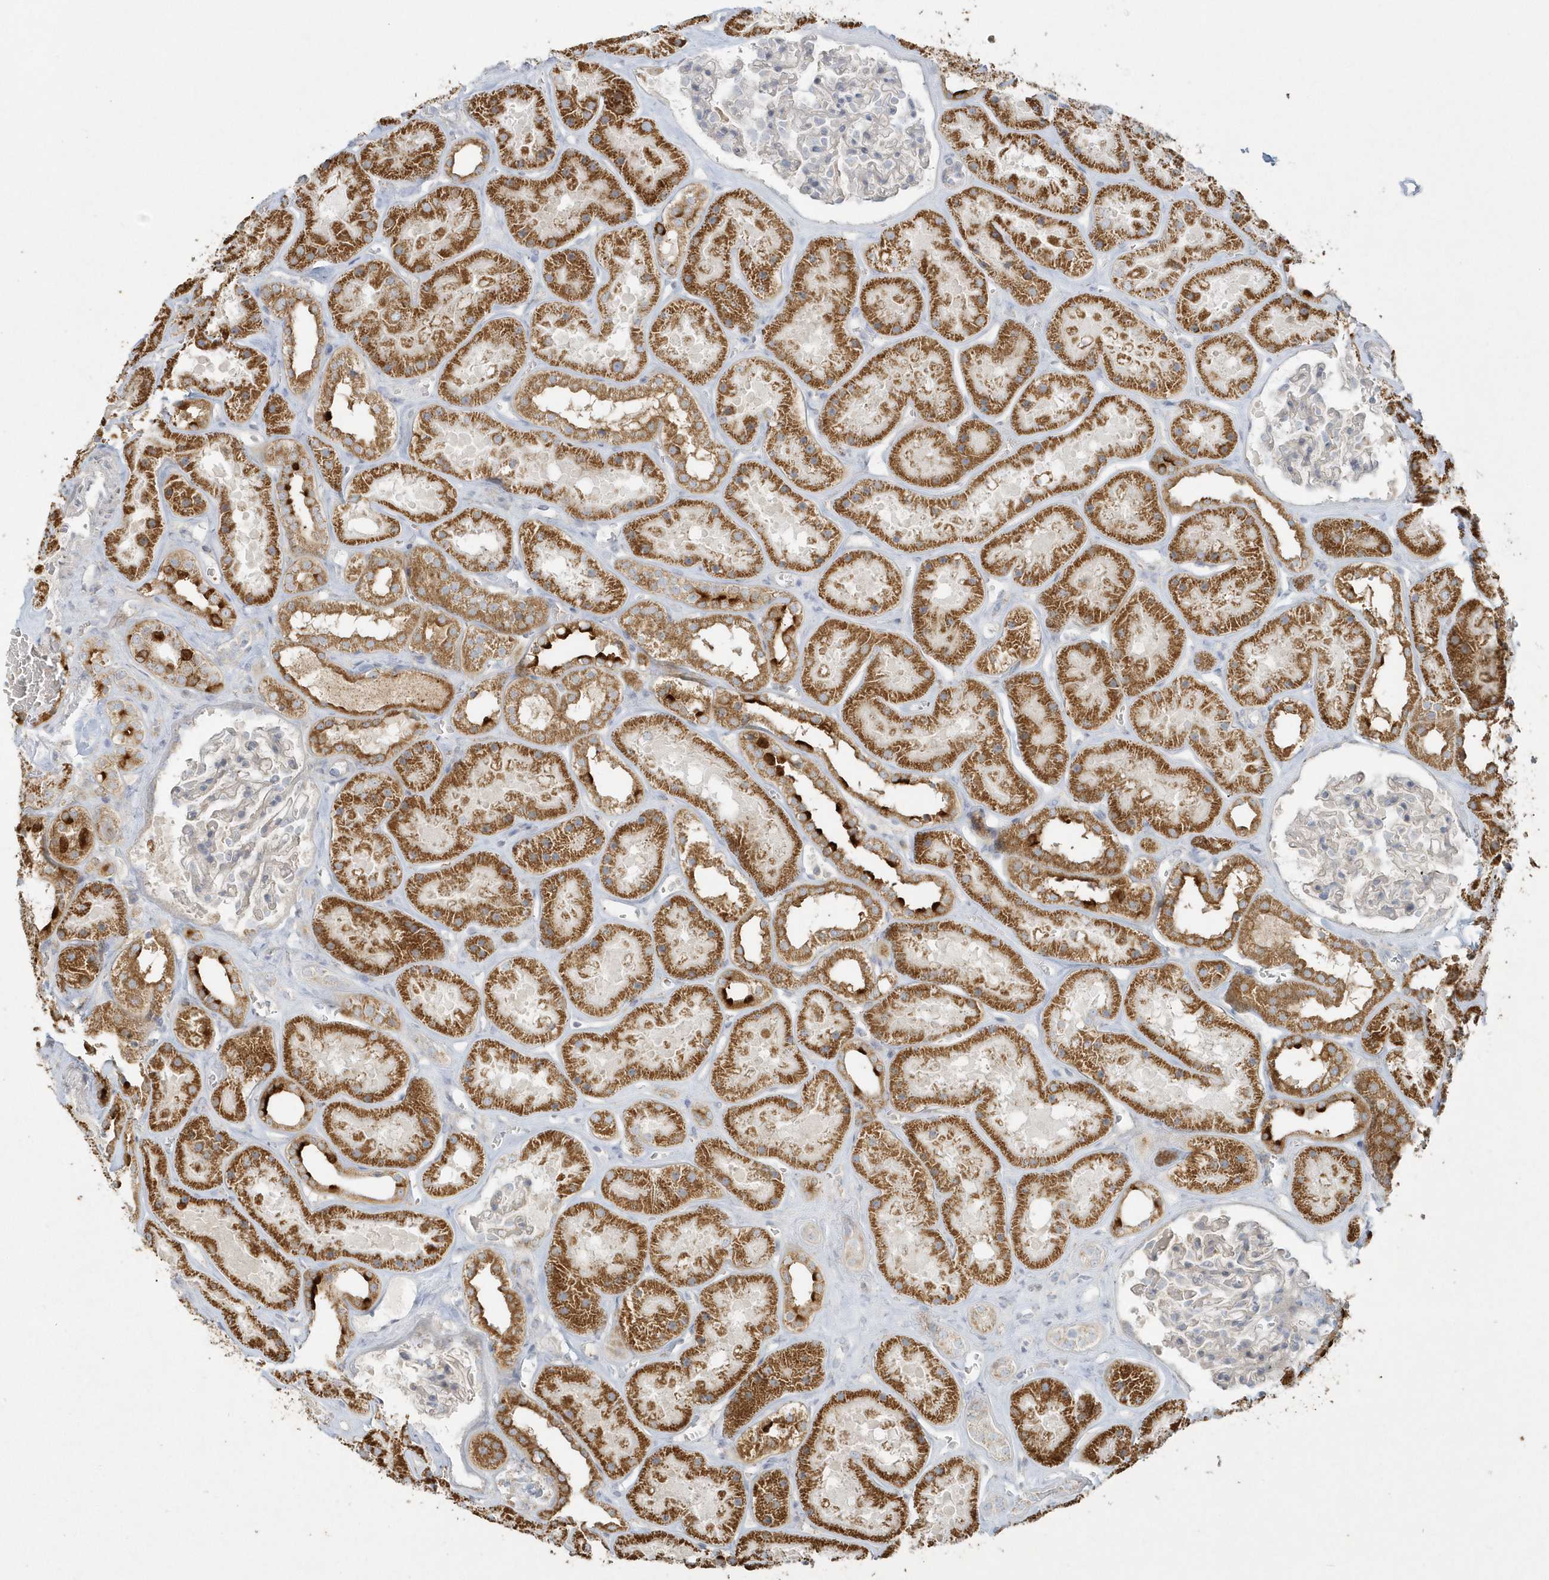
{"staining": {"intensity": "negative", "quantity": "none", "location": "none"}, "tissue": "kidney", "cell_type": "Cells in glomeruli", "image_type": "normal", "snomed": [{"axis": "morphology", "description": "Normal tissue, NOS"}, {"axis": "topography", "description": "Kidney"}], "caption": "Immunohistochemistry photomicrograph of unremarkable kidney stained for a protein (brown), which shows no positivity in cells in glomeruli. The staining is performed using DAB (3,3'-diaminobenzidine) brown chromogen with nuclei counter-stained in using hematoxylin.", "gene": "BLTP3A", "patient": {"sex": "female", "age": 41}}